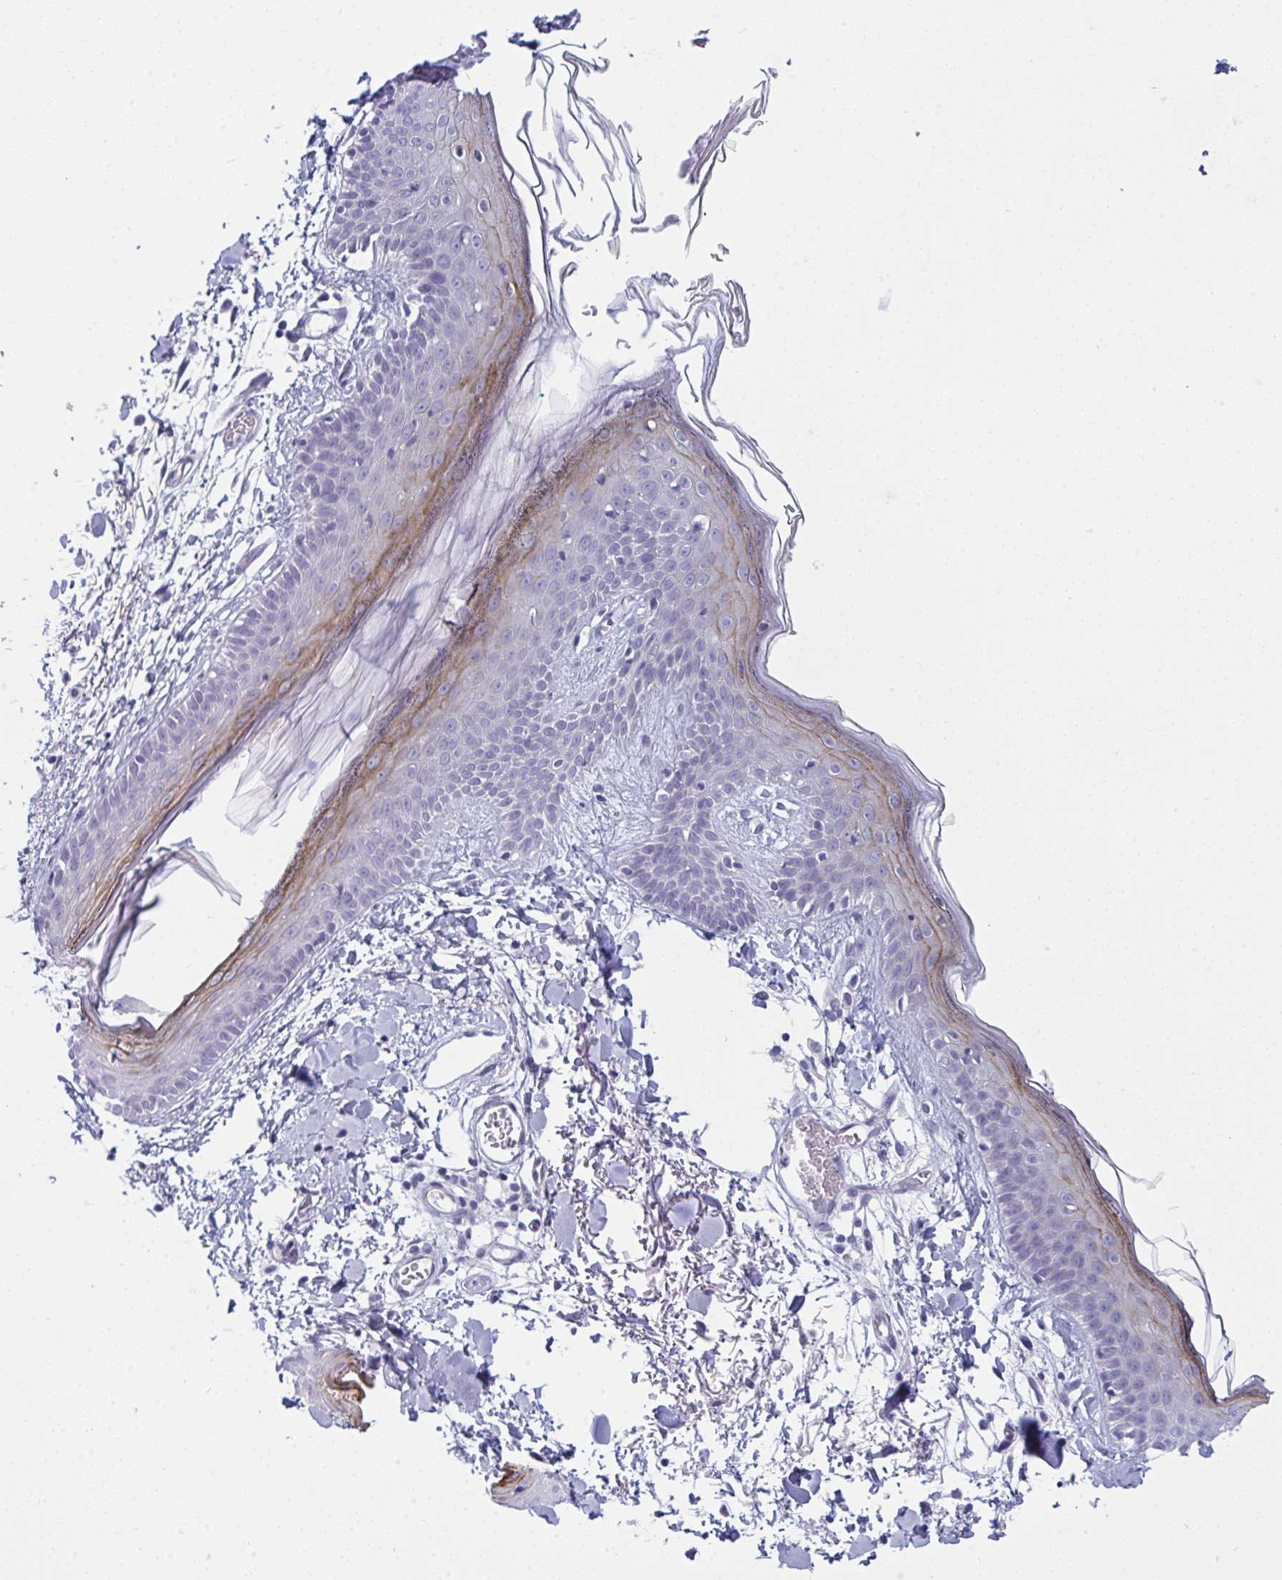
{"staining": {"intensity": "negative", "quantity": "none", "location": "none"}, "tissue": "skin", "cell_type": "Fibroblasts", "image_type": "normal", "snomed": [{"axis": "morphology", "description": "Normal tissue, NOS"}, {"axis": "topography", "description": "Skin"}], "caption": "Immunohistochemistry (IHC) photomicrograph of normal human skin stained for a protein (brown), which demonstrates no positivity in fibroblasts.", "gene": "PRDM9", "patient": {"sex": "male", "age": 79}}